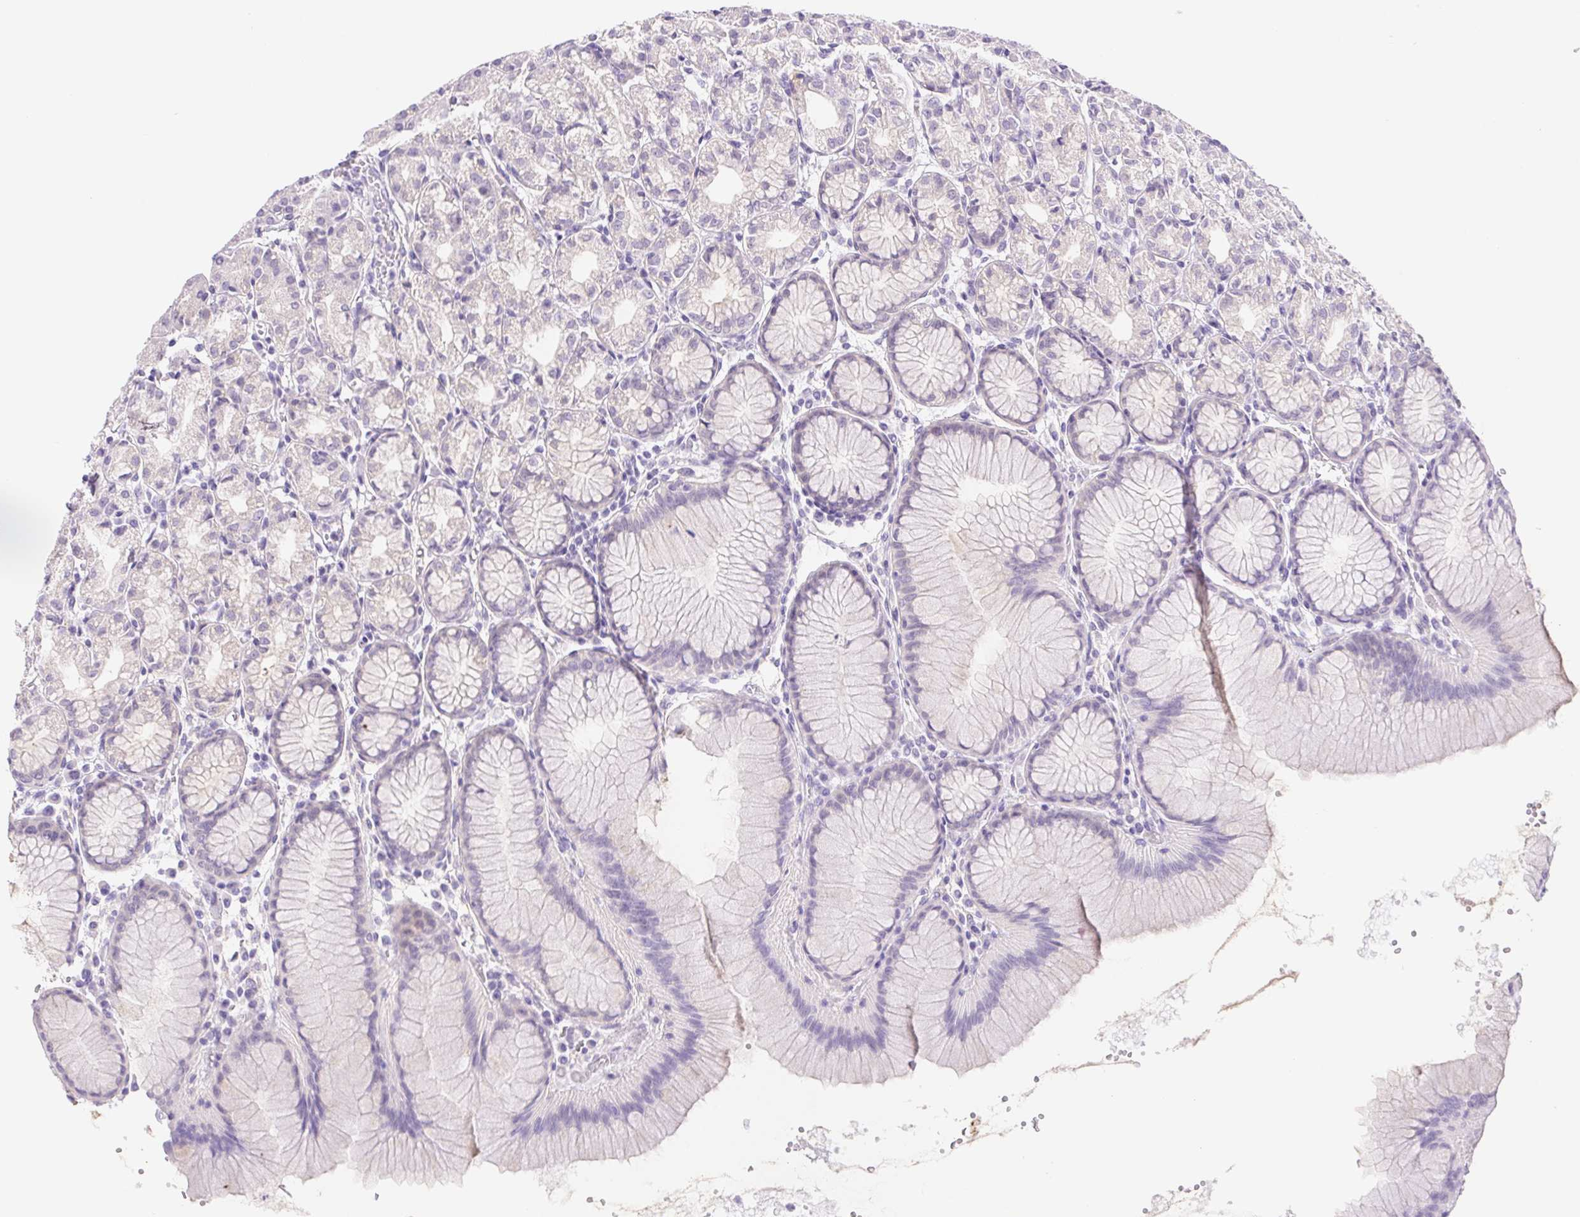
{"staining": {"intensity": "negative", "quantity": "none", "location": "none"}, "tissue": "stomach", "cell_type": "Glandular cells", "image_type": "normal", "snomed": [{"axis": "morphology", "description": "Normal tissue, NOS"}, {"axis": "topography", "description": "Stomach"}], "caption": "Histopathology image shows no significant protein positivity in glandular cells of normal stomach.", "gene": "DYNC2LI1", "patient": {"sex": "female", "age": 57}}